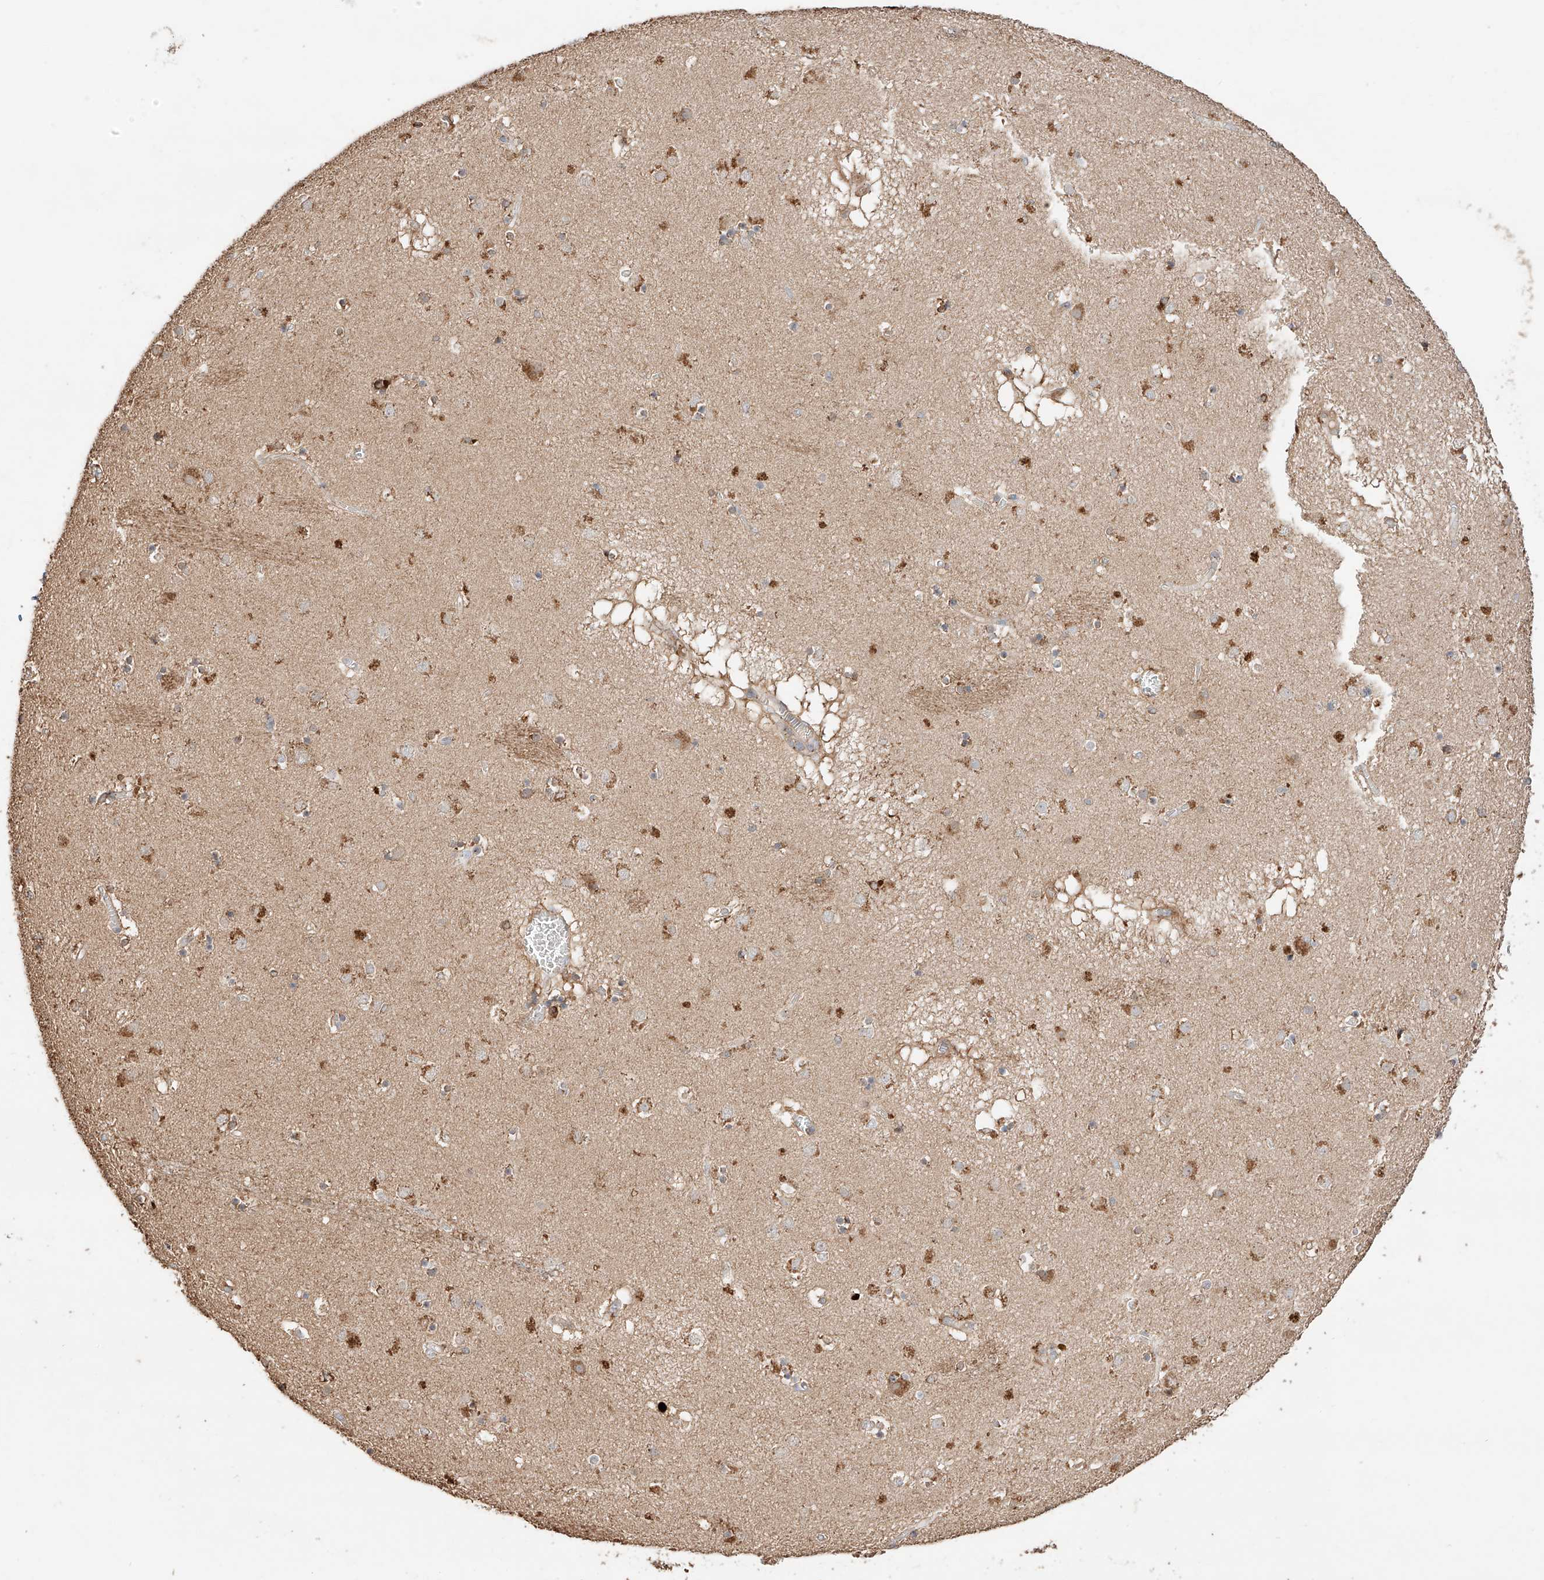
{"staining": {"intensity": "moderate", "quantity": "25%-75%", "location": "cytoplasmic/membranous"}, "tissue": "caudate", "cell_type": "Glial cells", "image_type": "normal", "snomed": [{"axis": "morphology", "description": "Normal tissue, NOS"}, {"axis": "topography", "description": "Lateral ventricle wall"}], "caption": "Caudate stained with a protein marker reveals moderate staining in glial cells.", "gene": "MOSPD1", "patient": {"sex": "male", "age": 70}}